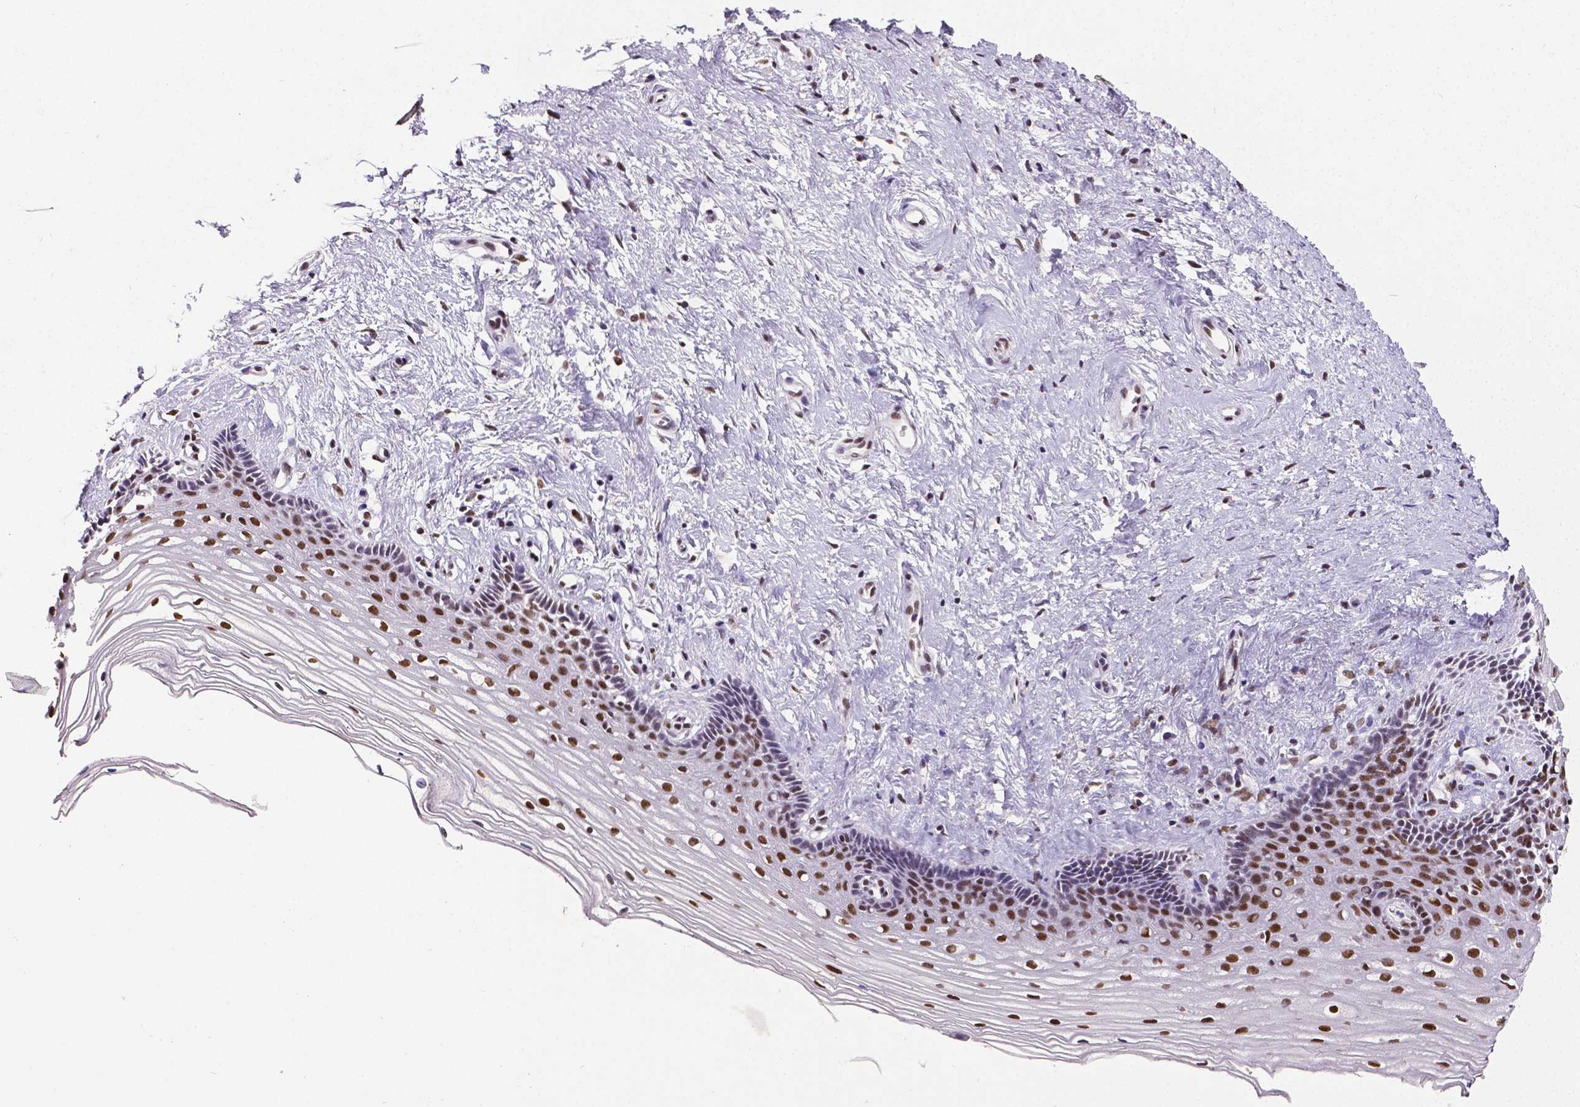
{"staining": {"intensity": "strong", "quantity": ">75%", "location": "nuclear"}, "tissue": "cervix", "cell_type": "Squamous epithelial cells", "image_type": "normal", "snomed": [{"axis": "morphology", "description": "Normal tissue, NOS"}, {"axis": "topography", "description": "Cervix"}], "caption": "The micrograph demonstrates staining of unremarkable cervix, revealing strong nuclear protein positivity (brown color) within squamous epithelial cells.", "gene": "REST", "patient": {"sex": "female", "age": 40}}